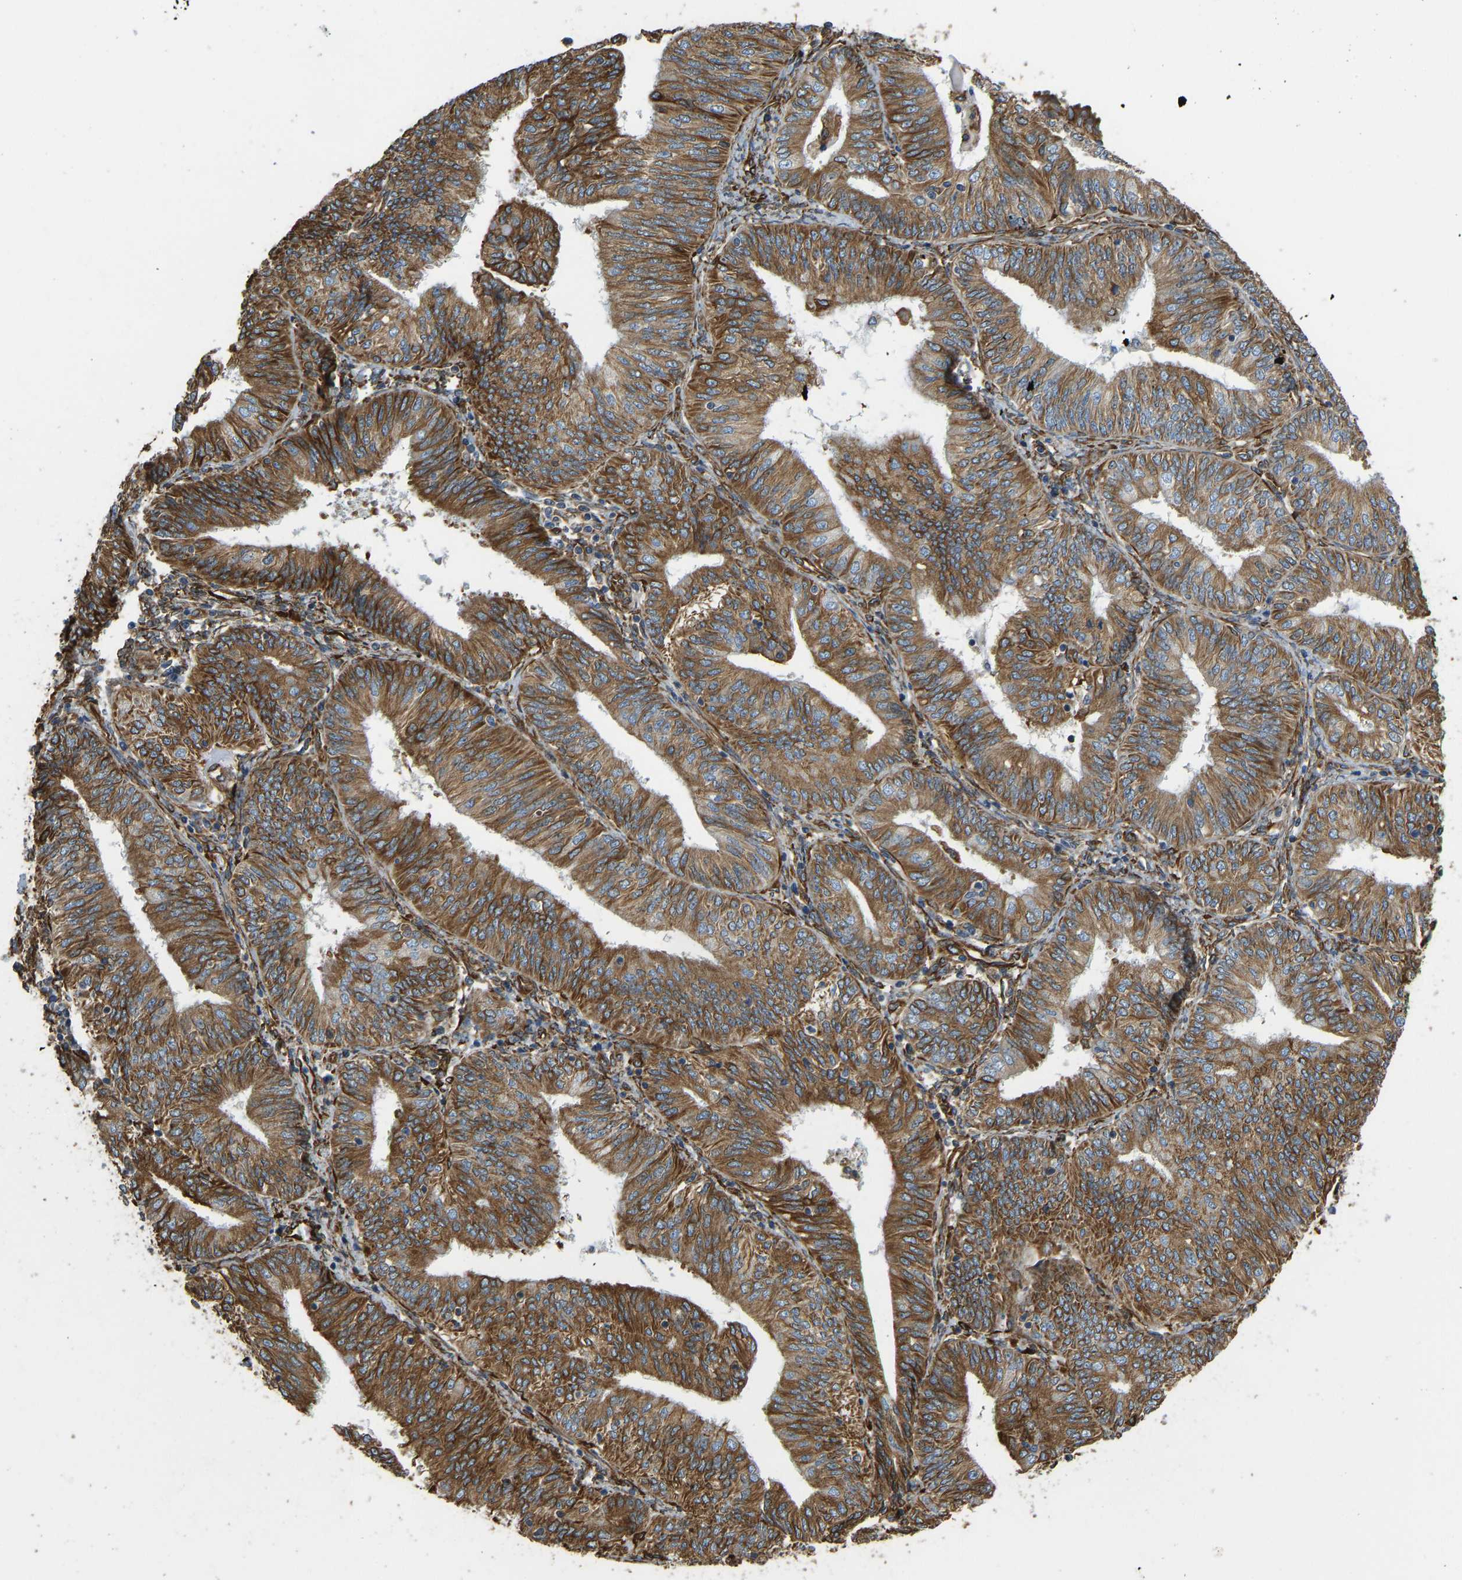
{"staining": {"intensity": "strong", "quantity": ">75%", "location": "cytoplasmic/membranous"}, "tissue": "endometrial cancer", "cell_type": "Tumor cells", "image_type": "cancer", "snomed": [{"axis": "morphology", "description": "Adenocarcinoma, NOS"}, {"axis": "topography", "description": "Endometrium"}], "caption": "Immunohistochemical staining of endometrial cancer reveals high levels of strong cytoplasmic/membranous protein expression in about >75% of tumor cells.", "gene": "BEX3", "patient": {"sex": "female", "age": 58}}